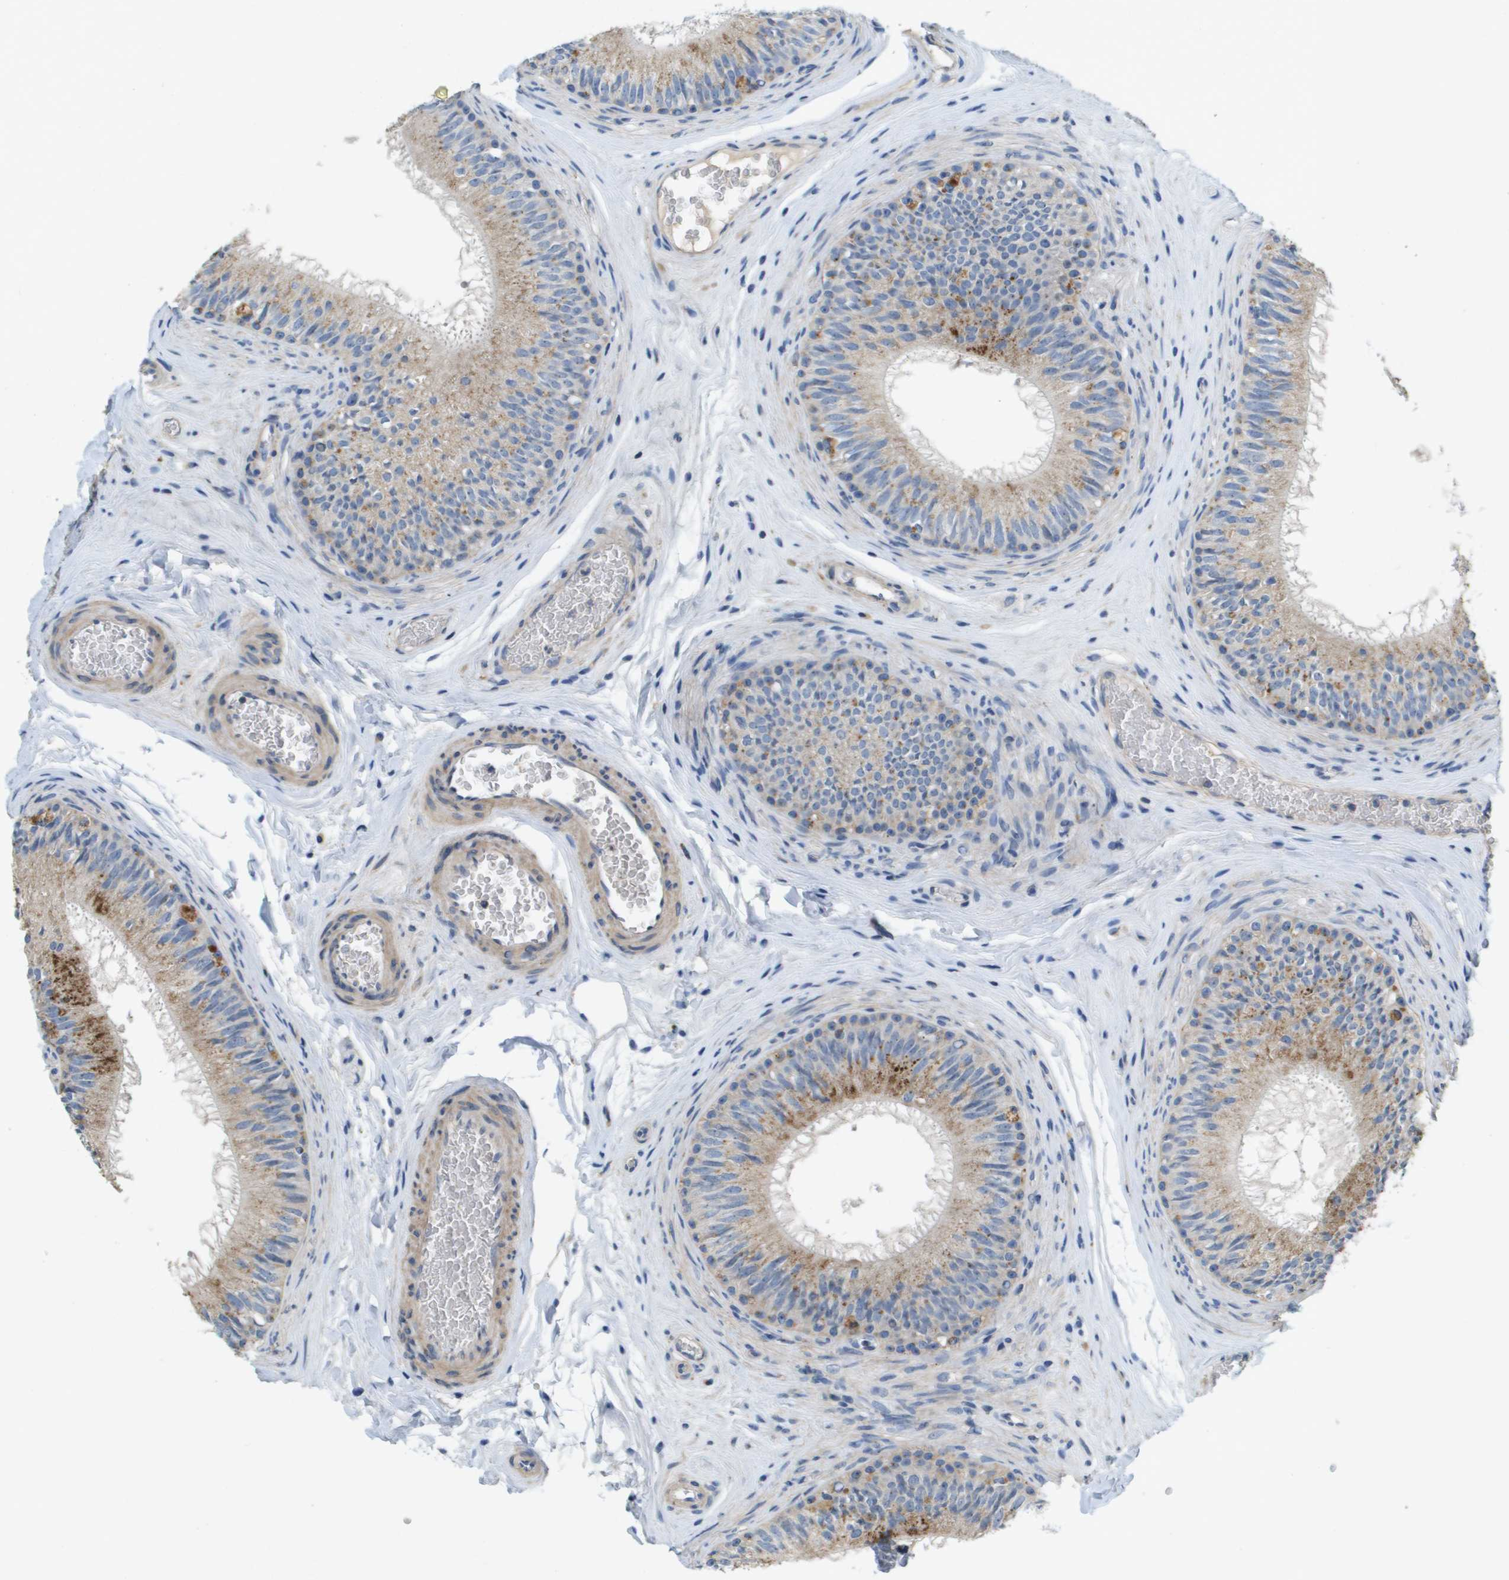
{"staining": {"intensity": "moderate", "quantity": ">75%", "location": "cytoplasmic/membranous"}, "tissue": "epididymis", "cell_type": "Glandular cells", "image_type": "normal", "snomed": [{"axis": "morphology", "description": "Normal tissue, NOS"}, {"axis": "topography", "description": "Testis"}, {"axis": "topography", "description": "Epididymis"}], "caption": "Protein staining shows moderate cytoplasmic/membranous expression in about >75% of glandular cells in unremarkable epididymis. (DAB (3,3'-diaminobenzidine) = brown stain, brightfield microscopy at high magnification).", "gene": "B3GNT5", "patient": {"sex": "male", "age": 36}}